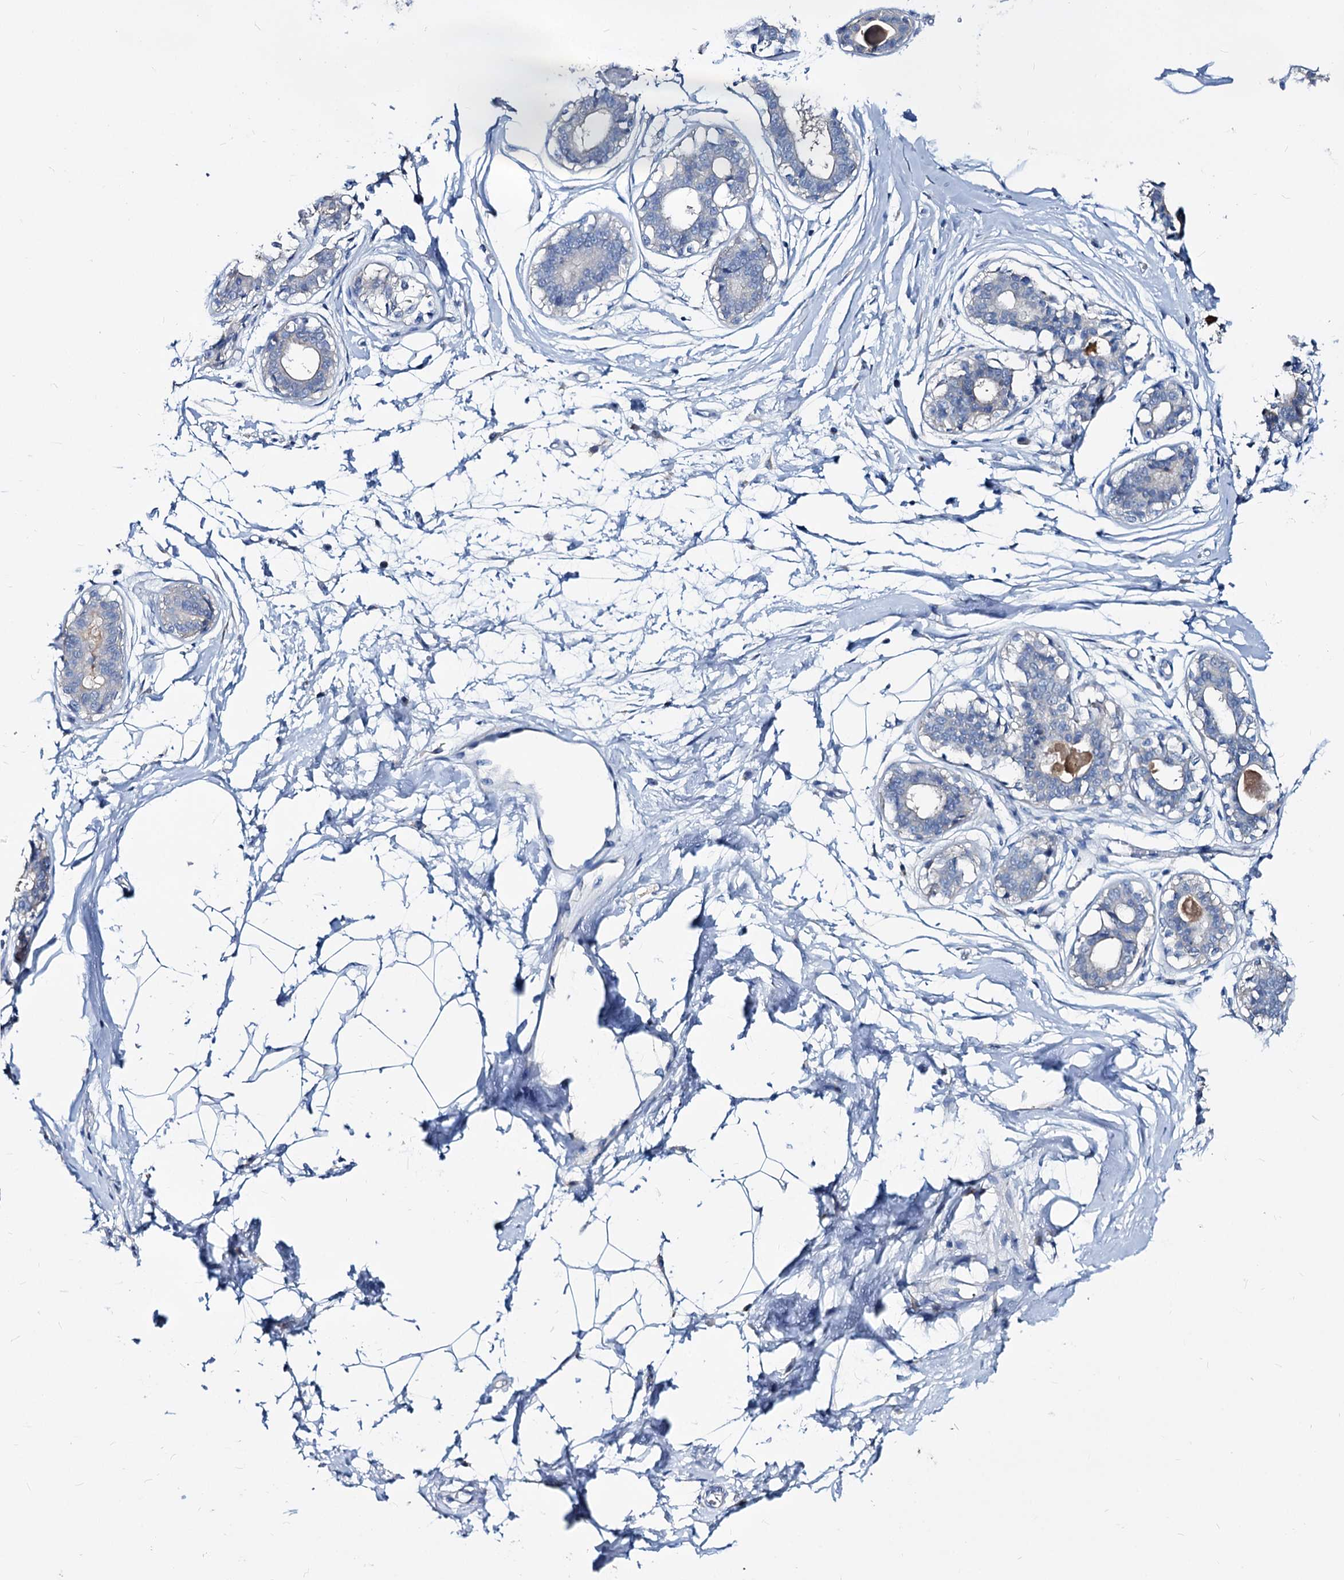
{"staining": {"intensity": "negative", "quantity": "none", "location": "none"}, "tissue": "breast", "cell_type": "Adipocytes", "image_type": "normal", "snomed": [{"axis": "morphology", "description": "Normal tissue, NOS"}, {"axis": "topography", "description": "Breast"}], "caption": "The photomicrograph exhibits no staining of adipocytes in benign breast.", "gene": "DYDC2", "patient": {"sex": "female", "age": 45}}